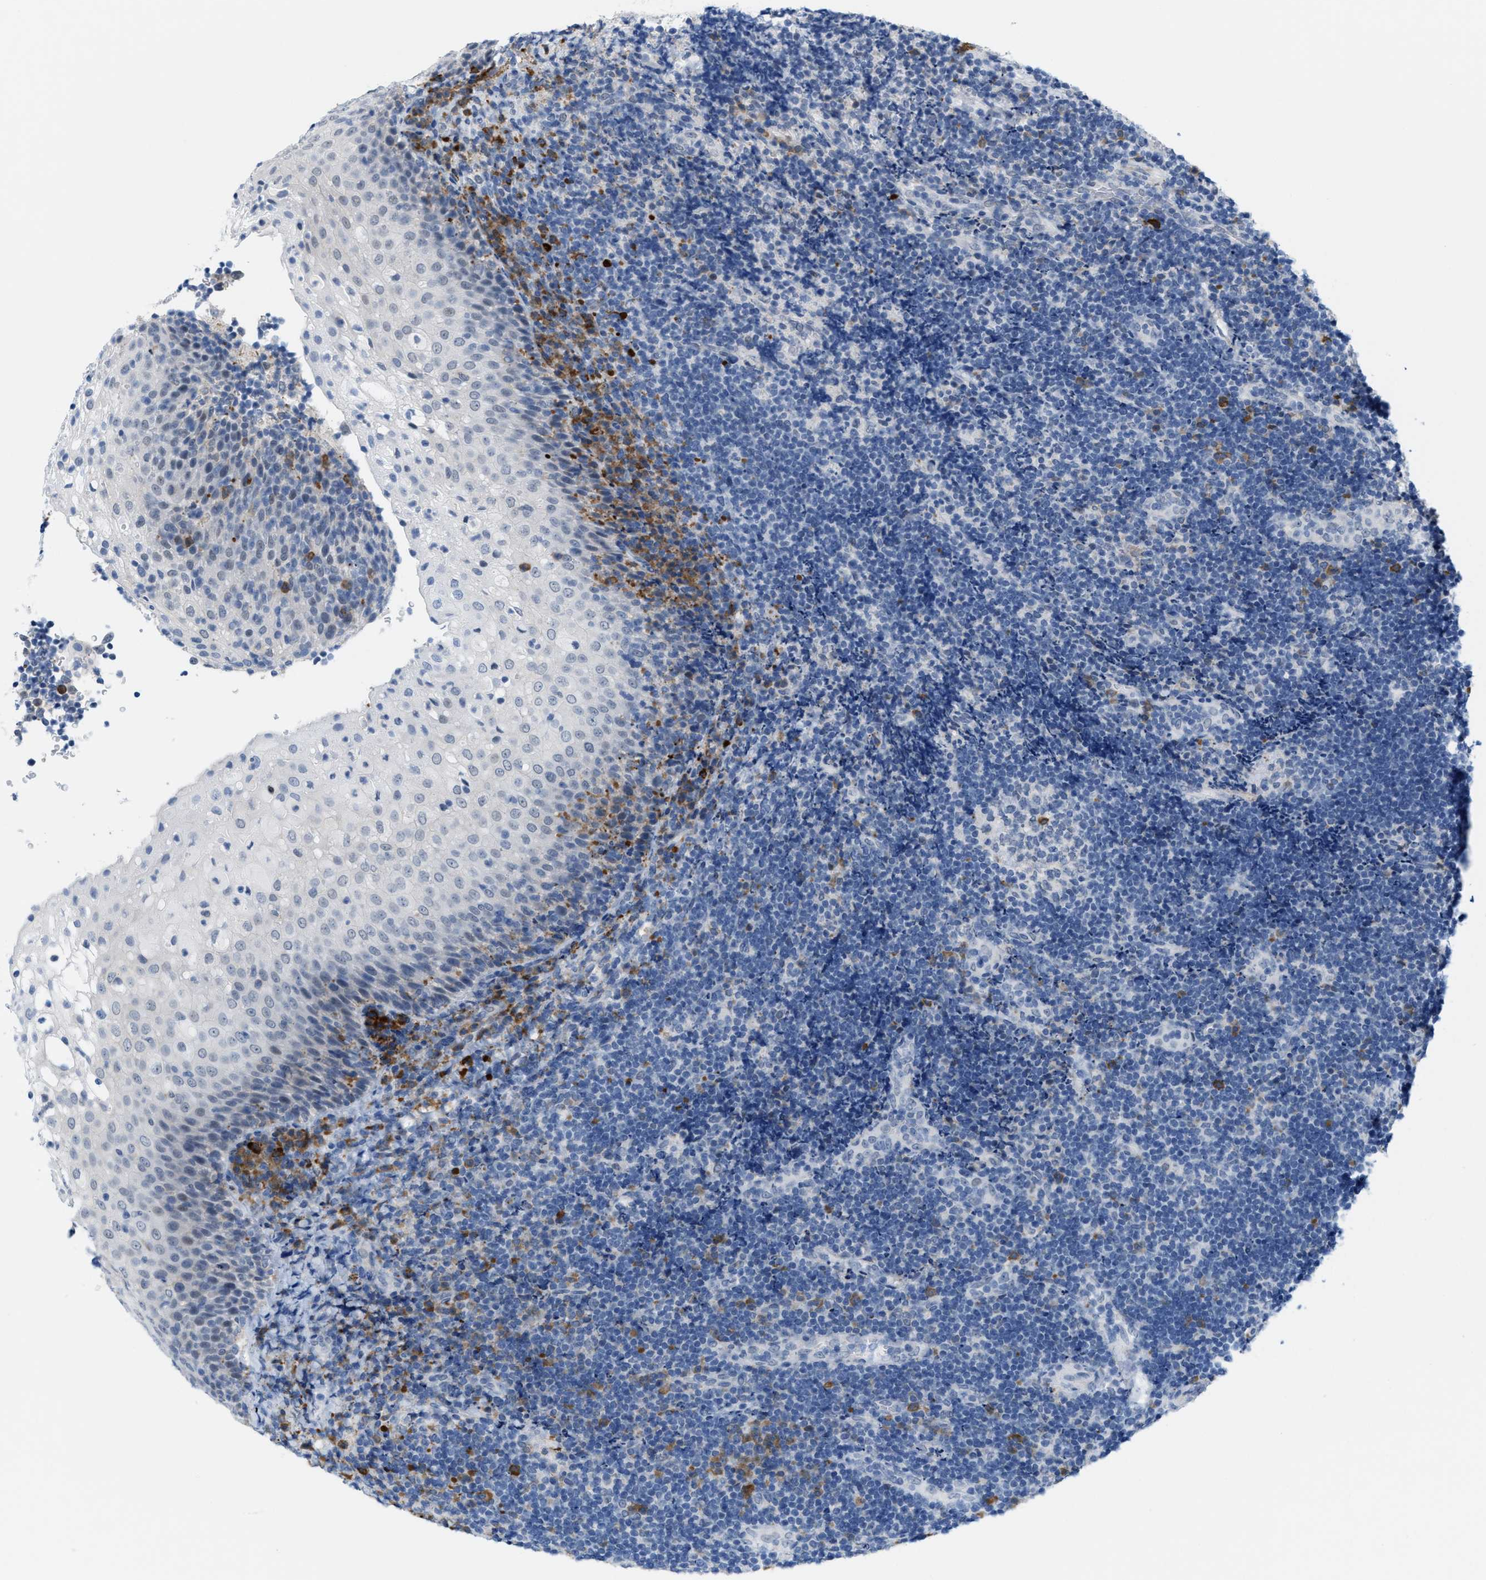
{"staining": {"intensity": "negative", "quantity": "none", "location": "none"}, "tissue": "lymphoma", "cell_type": "Tumor cells", "image_type": "cancer", "snomed": [{"axis": "morphology", "description": "Malignant lymphoma, non-Hodgkin's type, High grade"}, {"axis": "topography", "description": "Tonsil"}], "caption": "Lymphoma was stained to show a protein in brown. There is no significant positivity in tumor cells.", "gene": "KIFC3", "patient": {"sex": "female", "age": 36}}